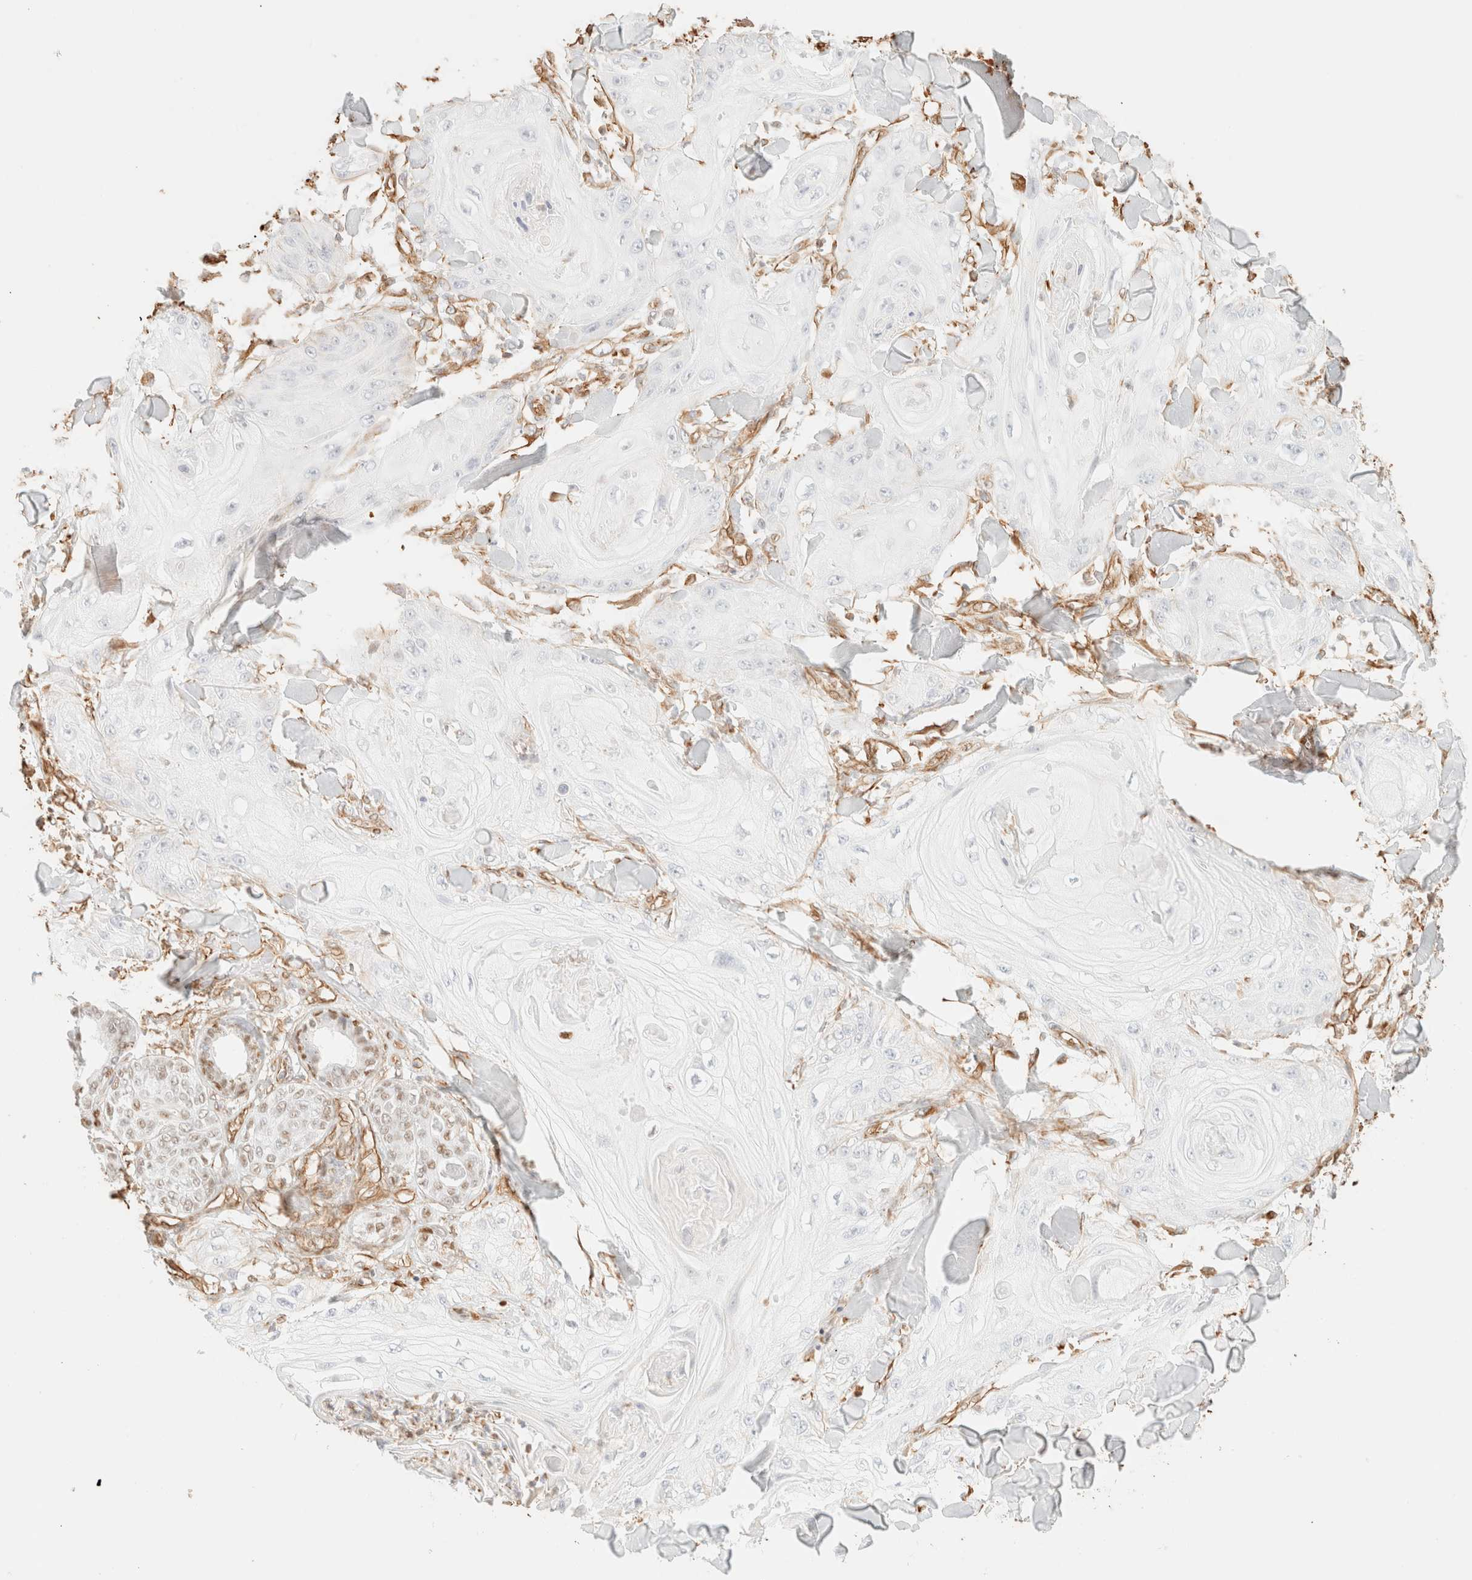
{"staining": {"intensity": "negative", "quantity": "none", "location": "none"}, "tissue": "skin cancer", "cell_type": "Tumor cells", "image_type": "cancer", "snomed": [{"axis": "morphology", "description": "Squamous cell carcinoma, NOS"}, {"axis": "topography", "description": "Skin"}], "caption": "Protein analysis of skin cancer reveals no significant expression in tumor cells.", "gene": "ZSCAN18", "patient": {"sex": "male", "age": 74}}